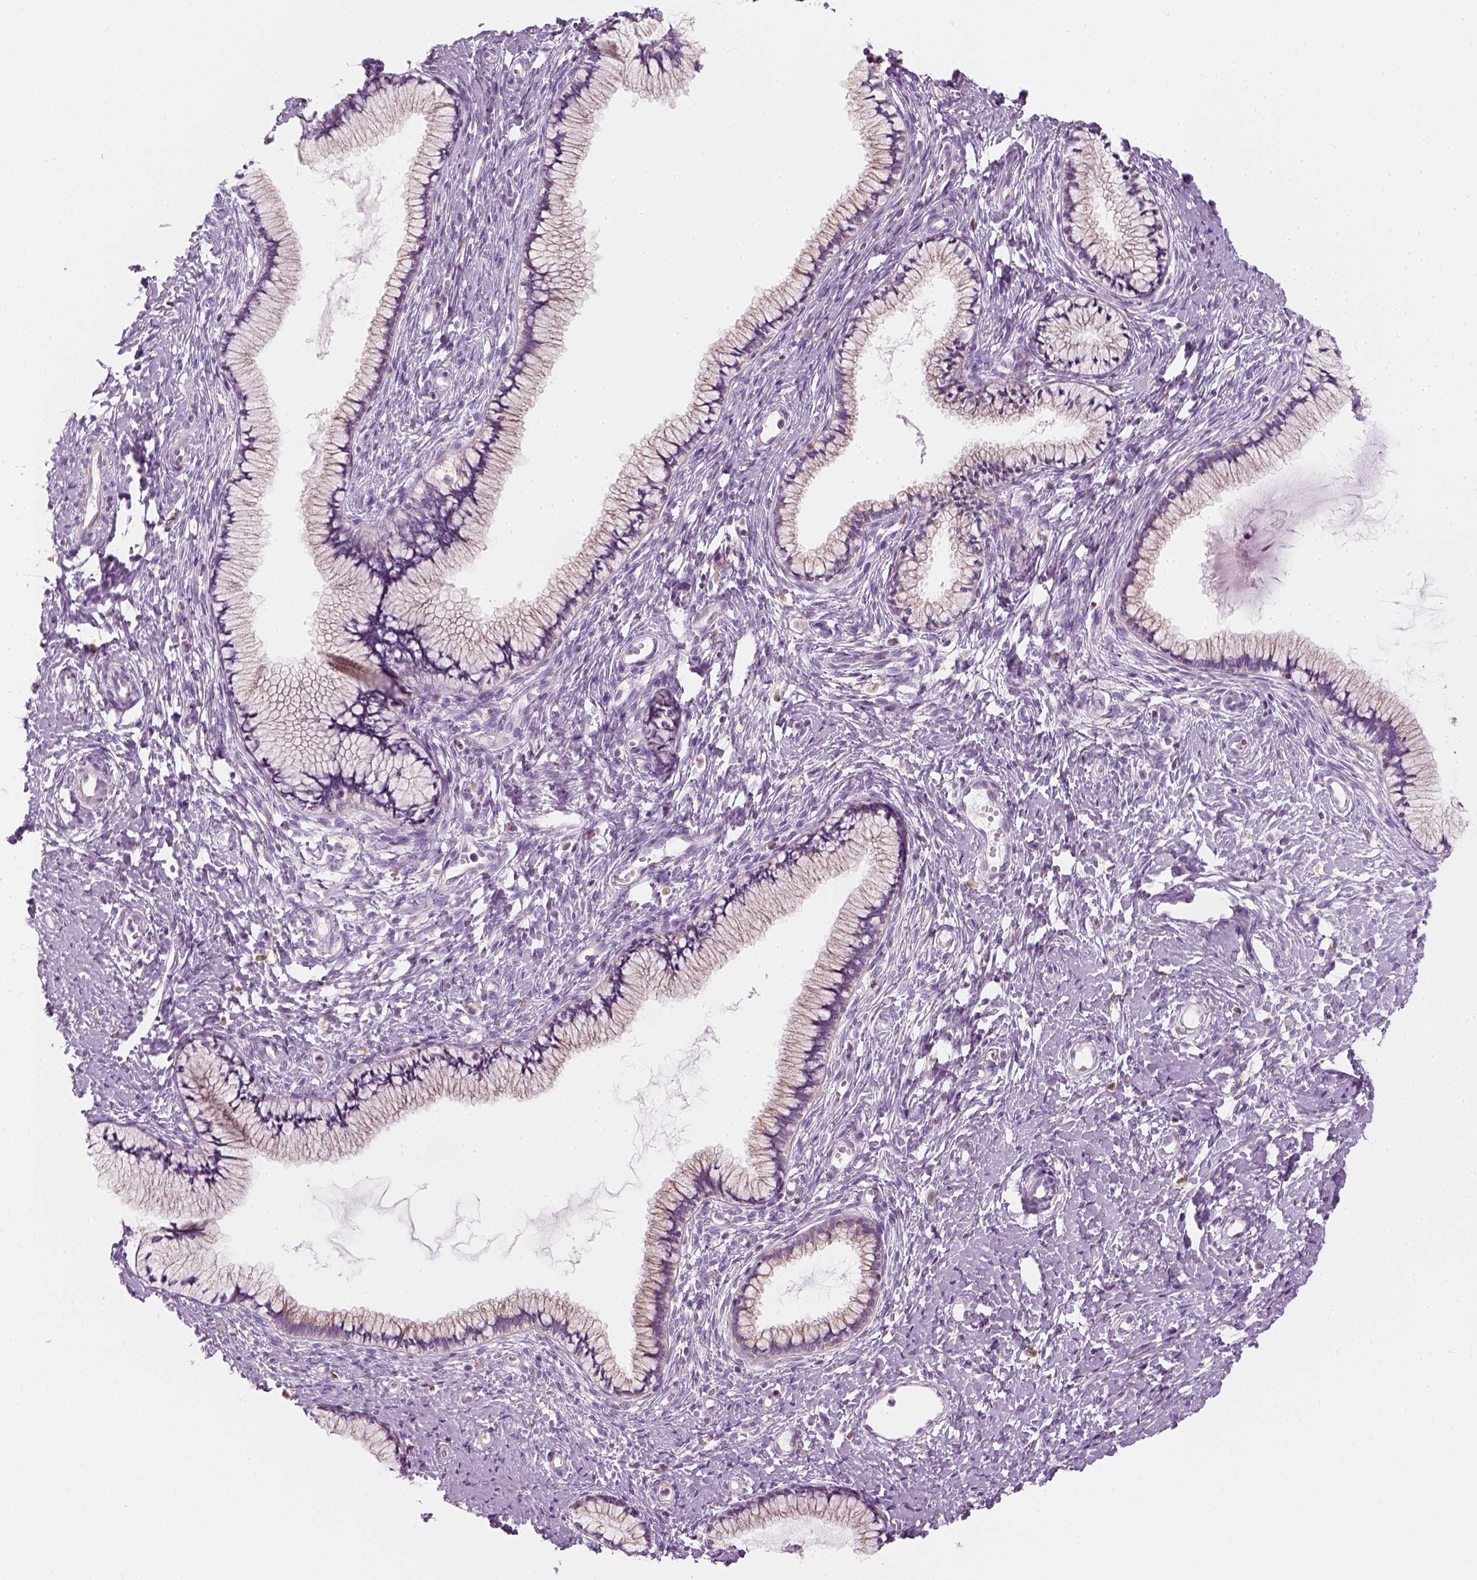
{"staining": {"intensity": "negative", "quantity": "none", "location": "none"}, "tissue": "cervix", "cell_type": "Glandular cells", "image_type": "normal", "snomed": [{"axis": "morphology", "description": "Normal tissue, NOS"}, {"axis": "topography", "description": "Cervix"}], "caption": "A micrograph of human cervix is negative for staining in glandular cells. (DAB IHC visualized using brightfield microscopy, high magnification).", "gene": "AWAT2", "patient": {"sex": "female", "age": 40}}